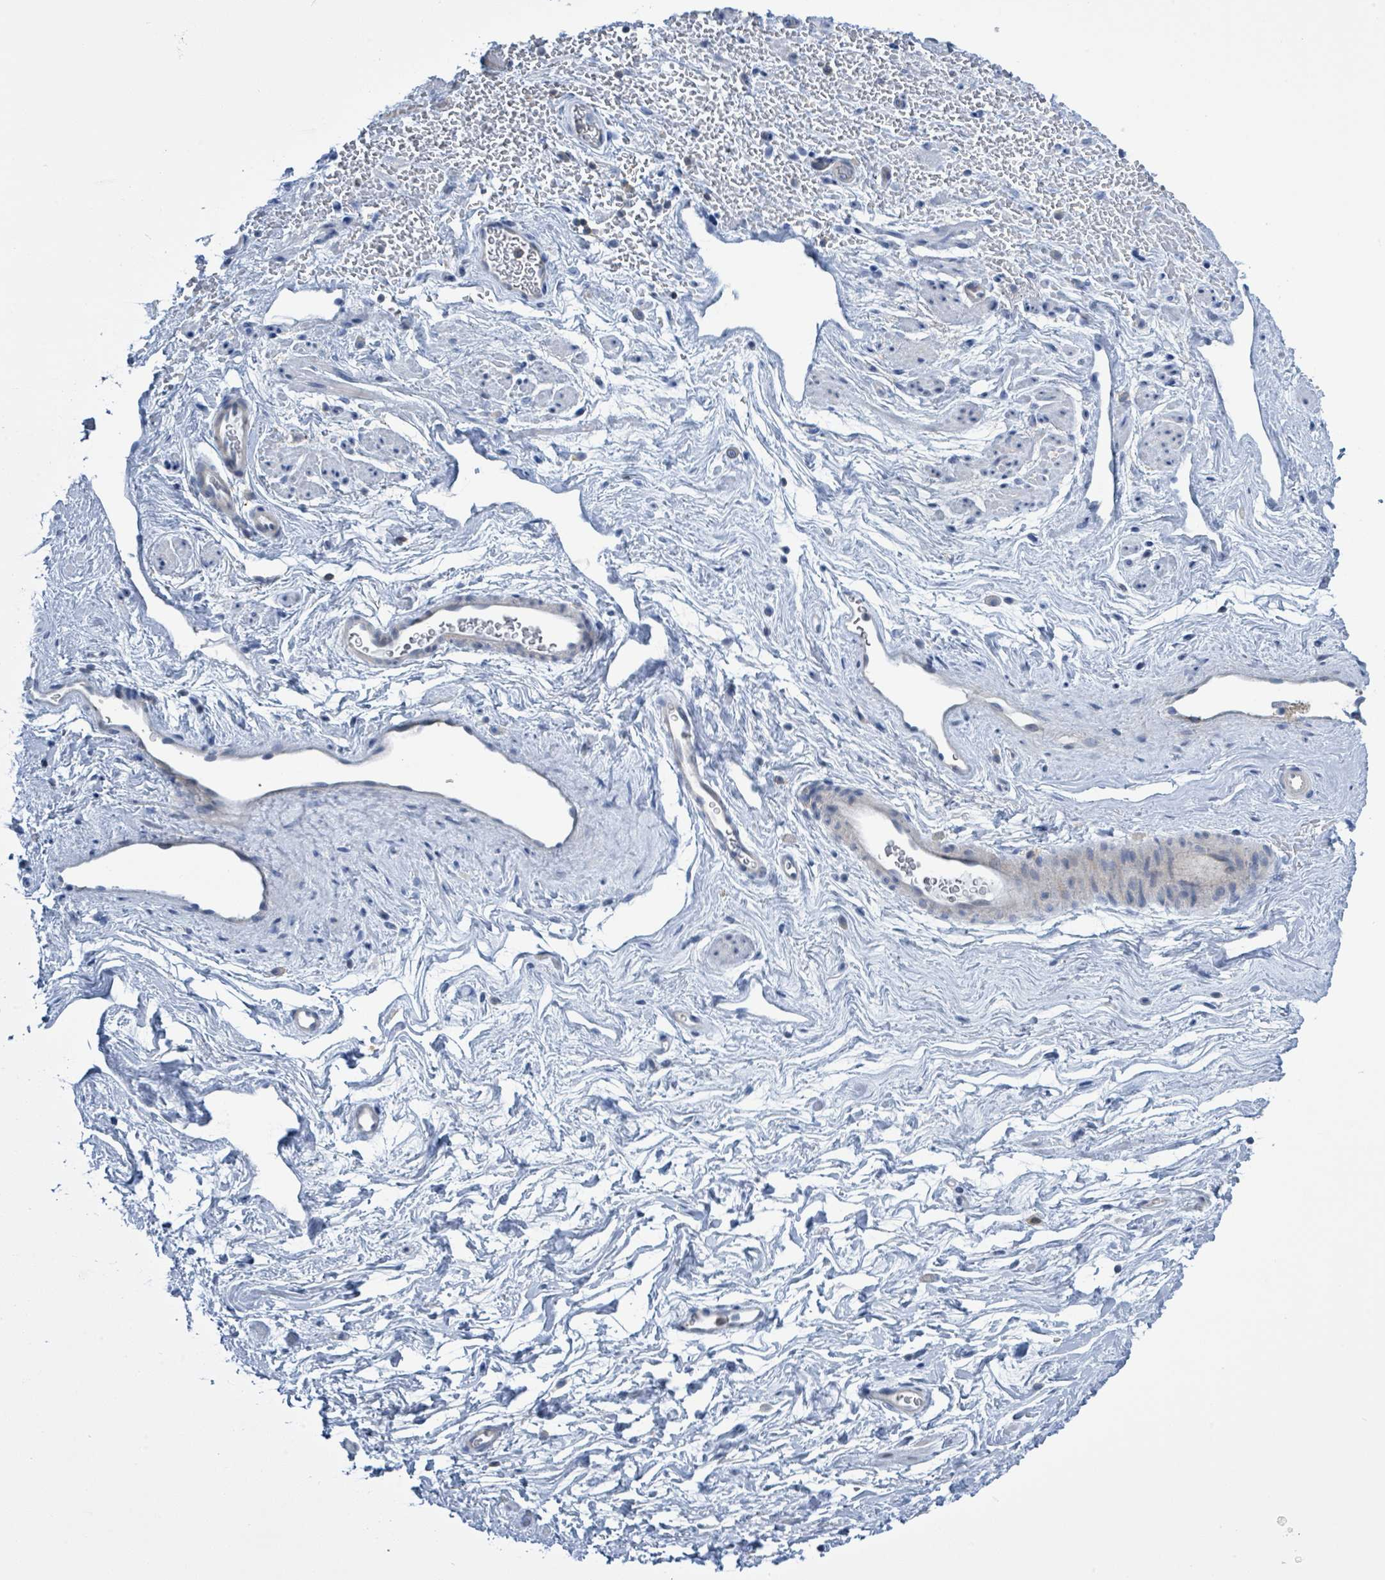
{"staining": {"intensity": "negative", "quantity": "none", "location": "none"}, "tissue": "smooth muscle", "cell_type": "Smooth muscle cells", "image_type": "normal", "snomed": [{"axis": "morphology", "description": "Normal tissue, NOS"}, {"axis": "topography", "description": "Smooth muscle"}, {"axis": "topography", "description": "Peripheral nerve tissue"}], "caption": "This is an immunohistochemistry (IHC) histopathology image of unremarkable human smooth muscle. There is no staining in smooth muscle cells.", "gene": "DGKZ", "patient": {"sex": "male", "age": 69}}